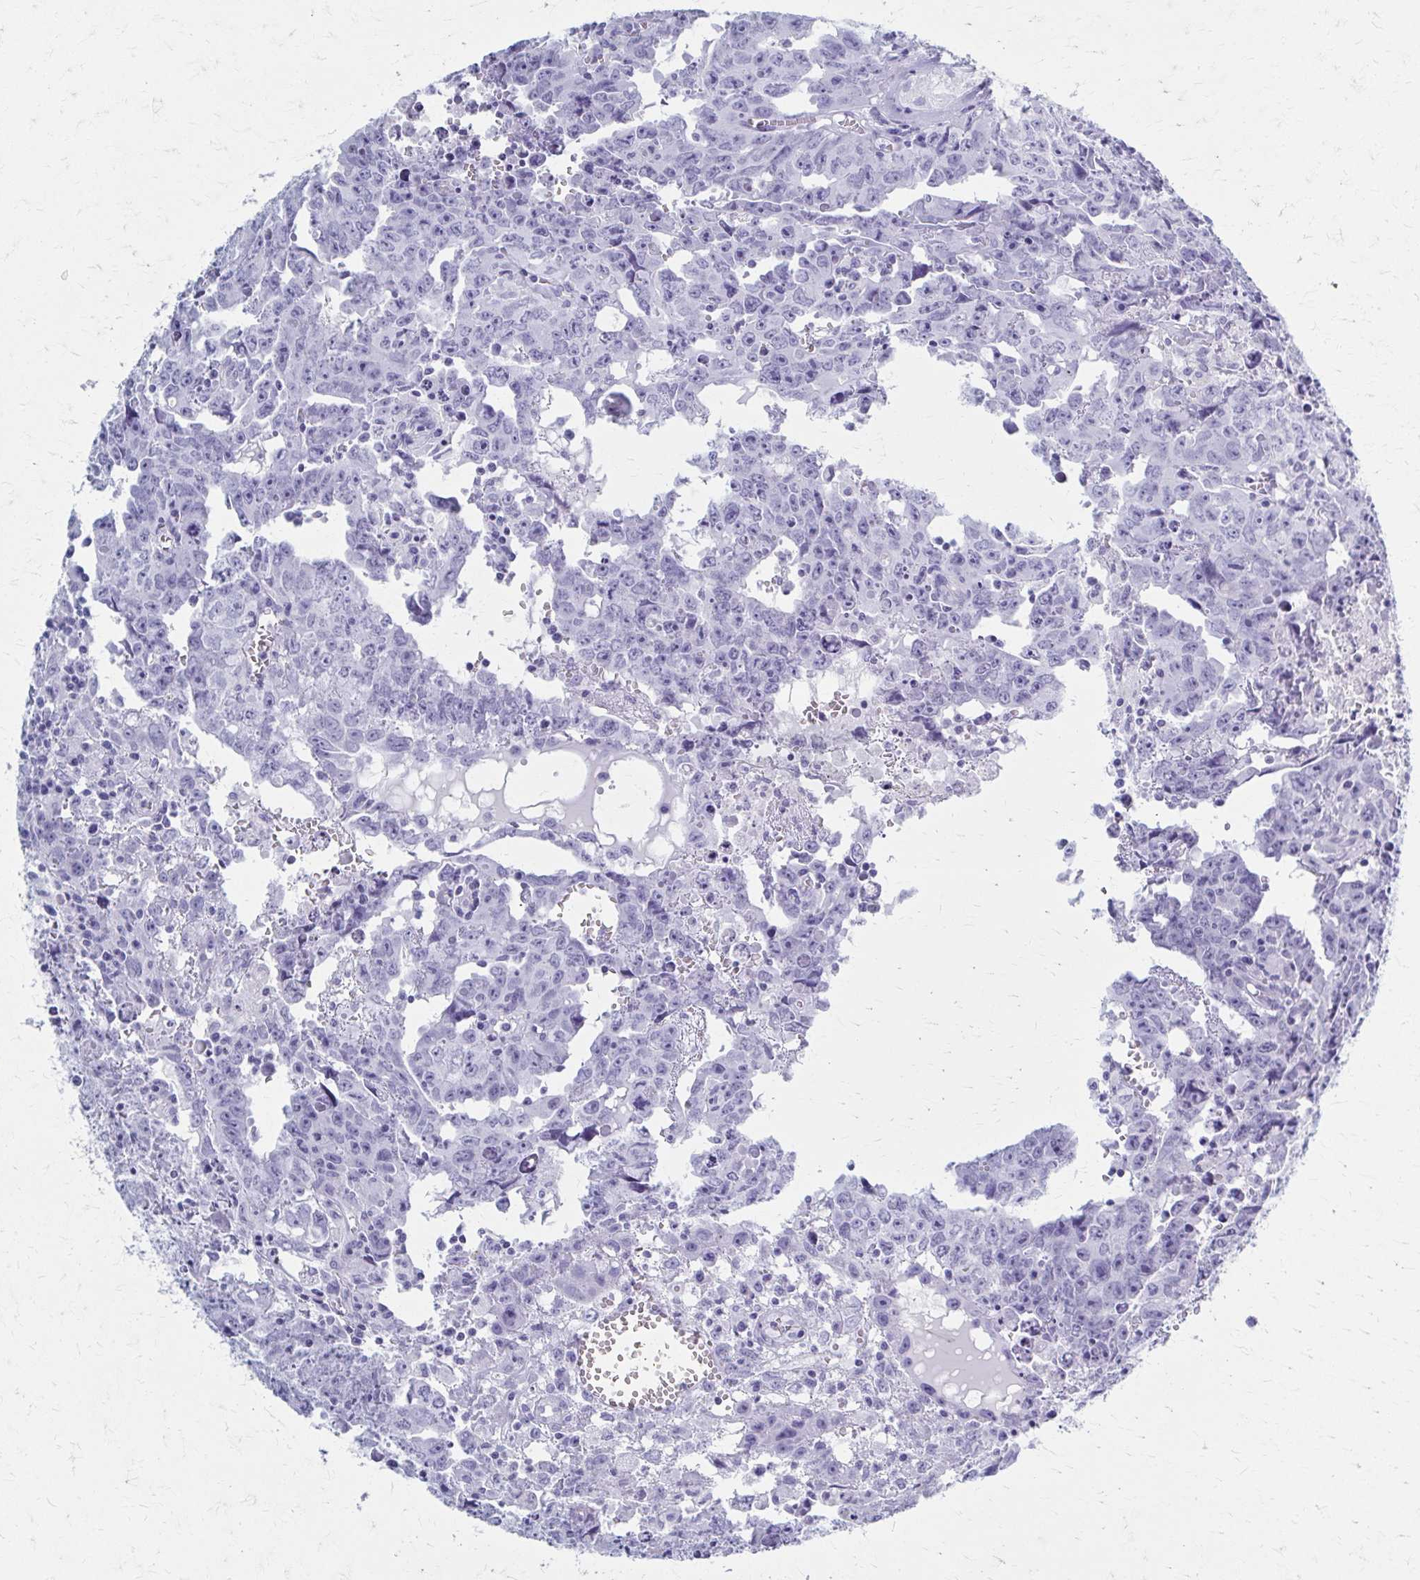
{"staining": {"intensity": "negative", "quantity": "none", "location": "none"}, "tissue": "testis cancer", "cell_type": "Tumor cells", "image_type": "cancer", "snomed": [{"axis": "morphology", "description": "Carcinoma, Embryonal, NOS"}, {"axis": "topography", "description": "Testis"}], "caption": "A photomicrograph of human embryonal carcinoma (testis) is negative for staining in tumor cells. (IHC, brightfield microscopy, high magnification).", "gene": "CELF5", "patient": {"sex": "male", "age": 22}}